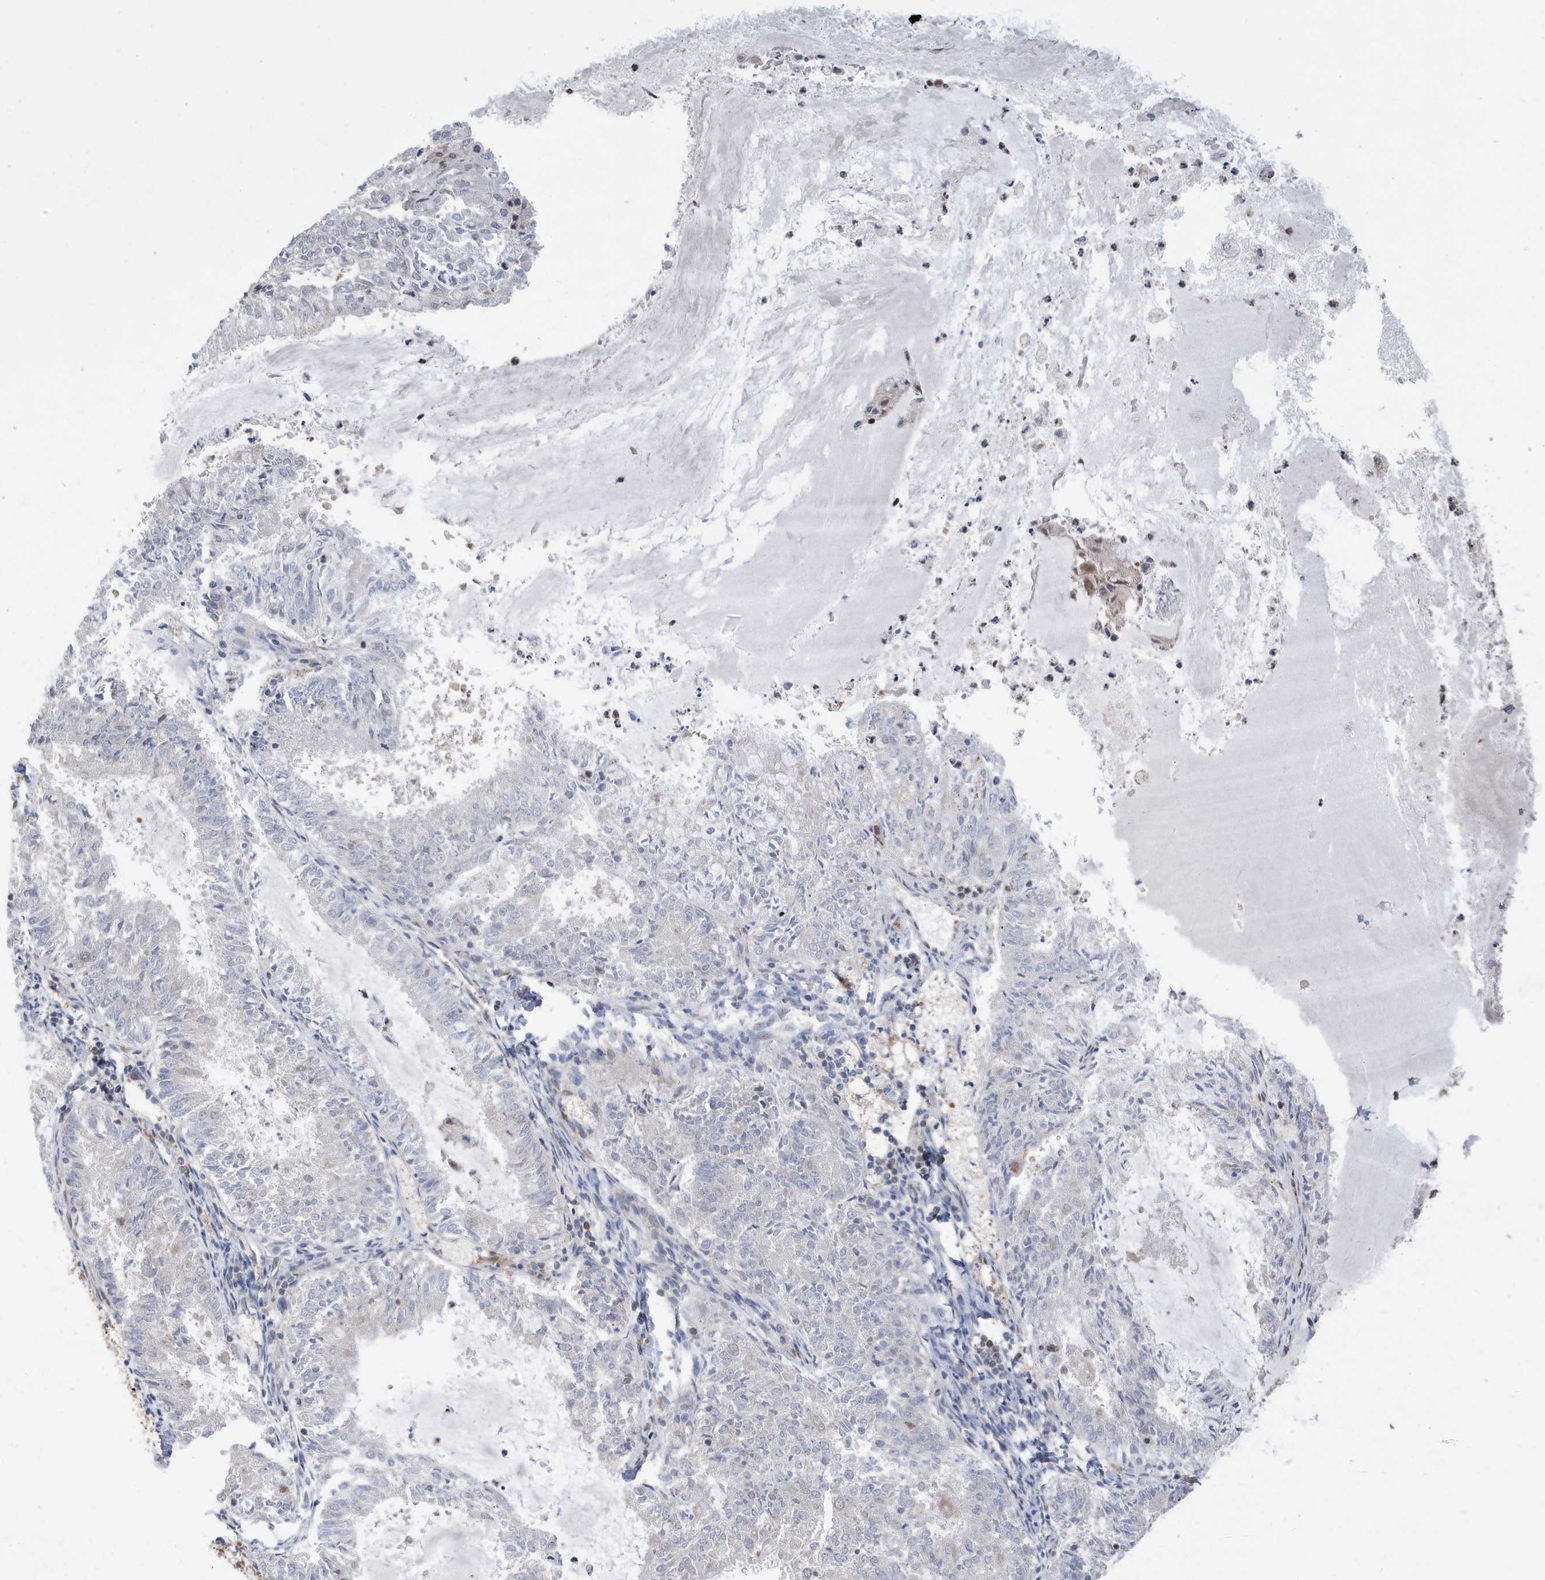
{"staining": {"intensity": "negative", "quantity": "none", "location": "none"}, "tissue": "endometrial cancer", "cell_type": "Tumor cells", "image_type": "cancer", "snomed": [{"axis": "morphology", "description": "Adenocarcinoma, NOS"}, {"axis": "topography", "description": "Endometrium"}], "caption": "This micrograph is of endometrial adenocarcinoma stained with immunohistochemistry (IHC) to label a protein in brown with the nuclei are counter-stained blue. There is no staining in tumor cells. (DAB immunohistochemistry (IHC) visualized using brightfield microscopy, high magnification).", "gene": "UBQLN1", "patient": {"sex": "female", "age": 57}}